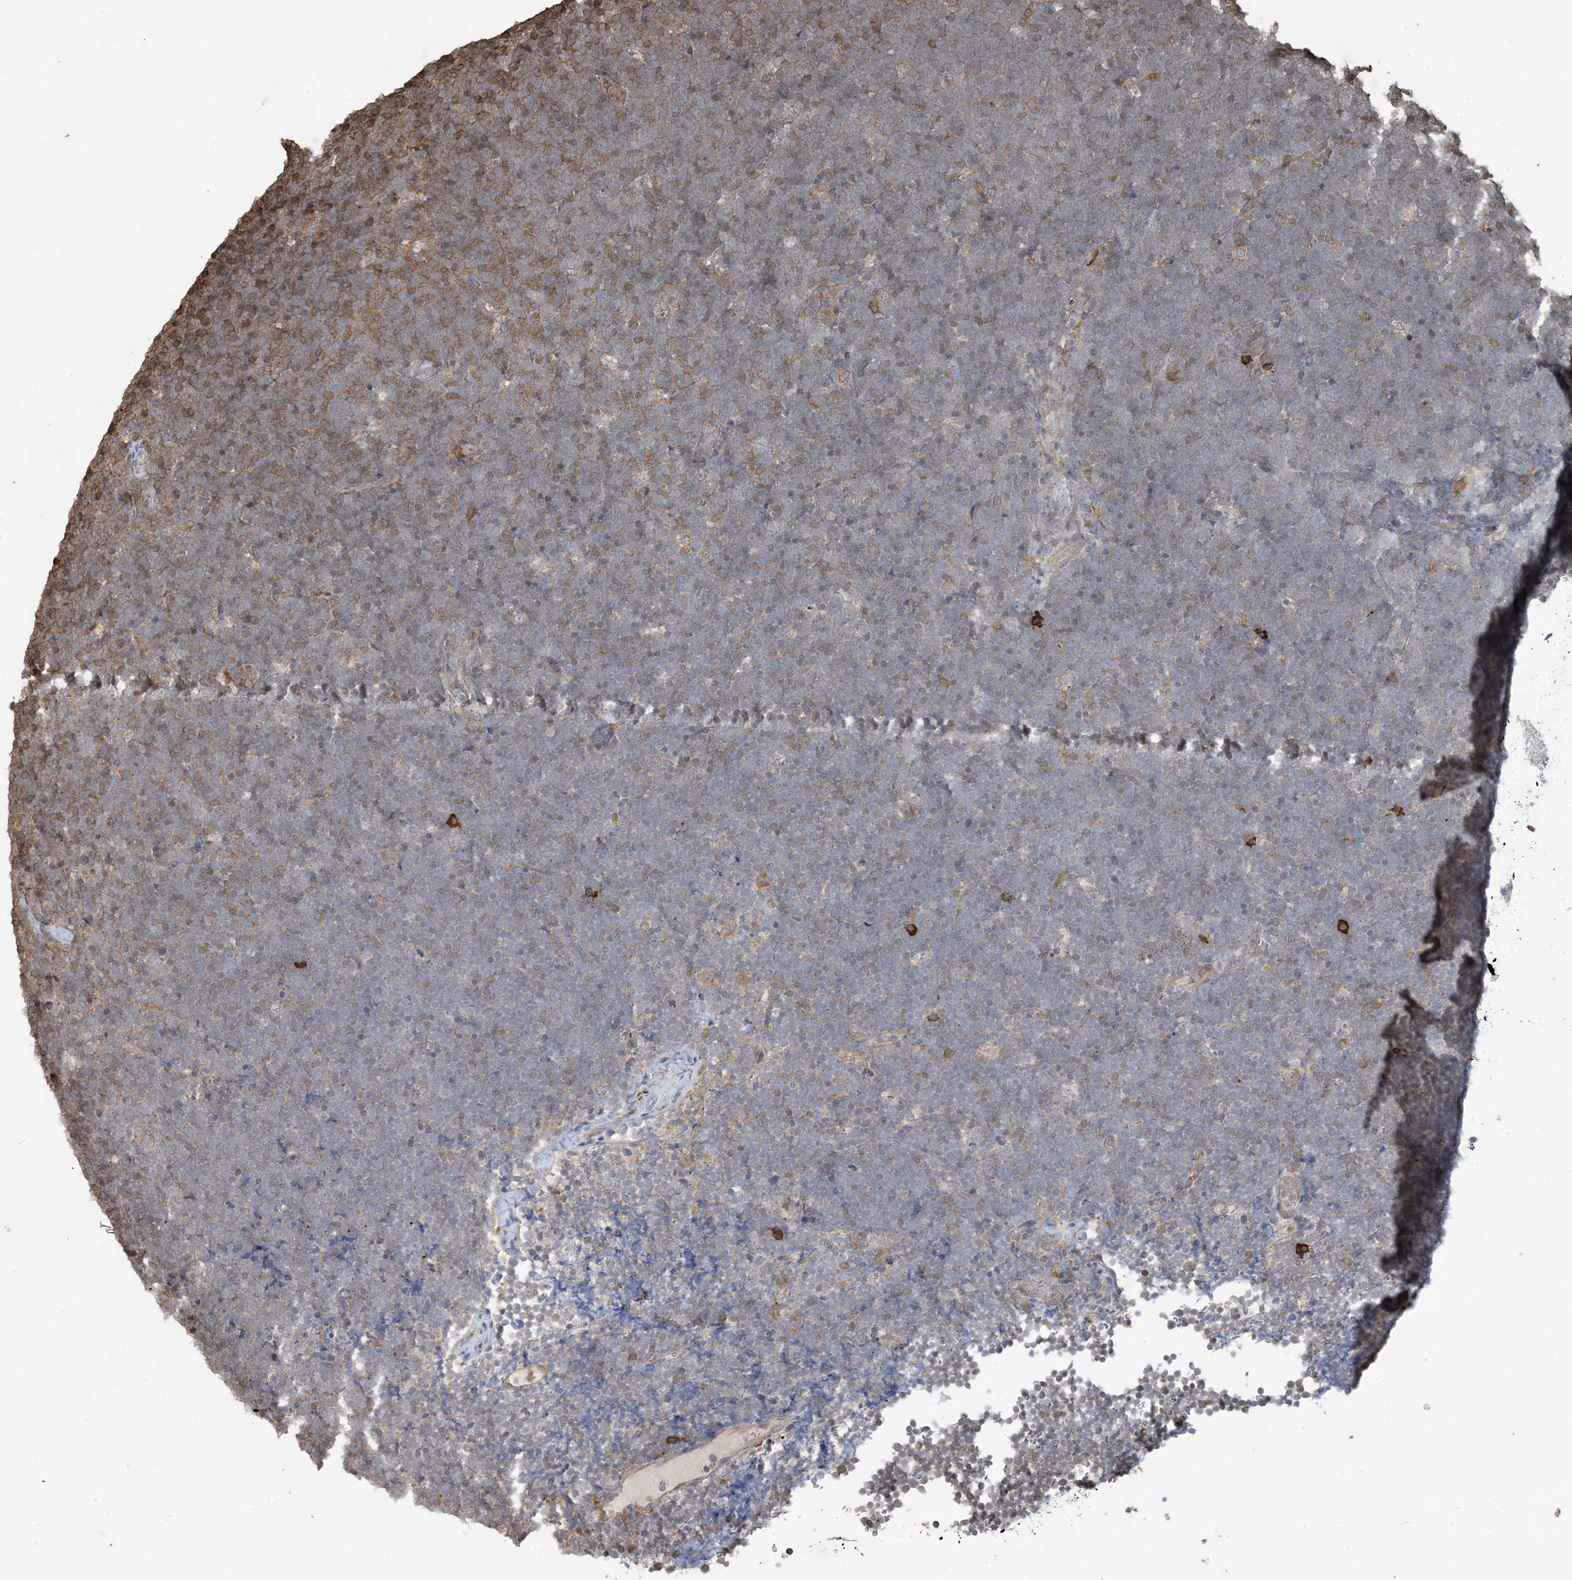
{"staining": {"intensity": "weak", "quantity": "25%-75%", "location": "cytoplasmic/membranous"}, "tissue": "lymphoma", "cell_type": "Tumor cells", "image_type": "cancer", "snomed": [{"axis": "morphology", "description": "Malignant lymphoma, non-Hodgkin's type, High grade"}, {"axis": "topography", "description": "Lymph node"}], "caption": "IHC of lymphoma shows low levels of weak cytoplasmic/membranous positivity in about 25%-75% of tumor cells.", "gene": "TMSB4X", "patient": {"sex": "male", "age": 13}}